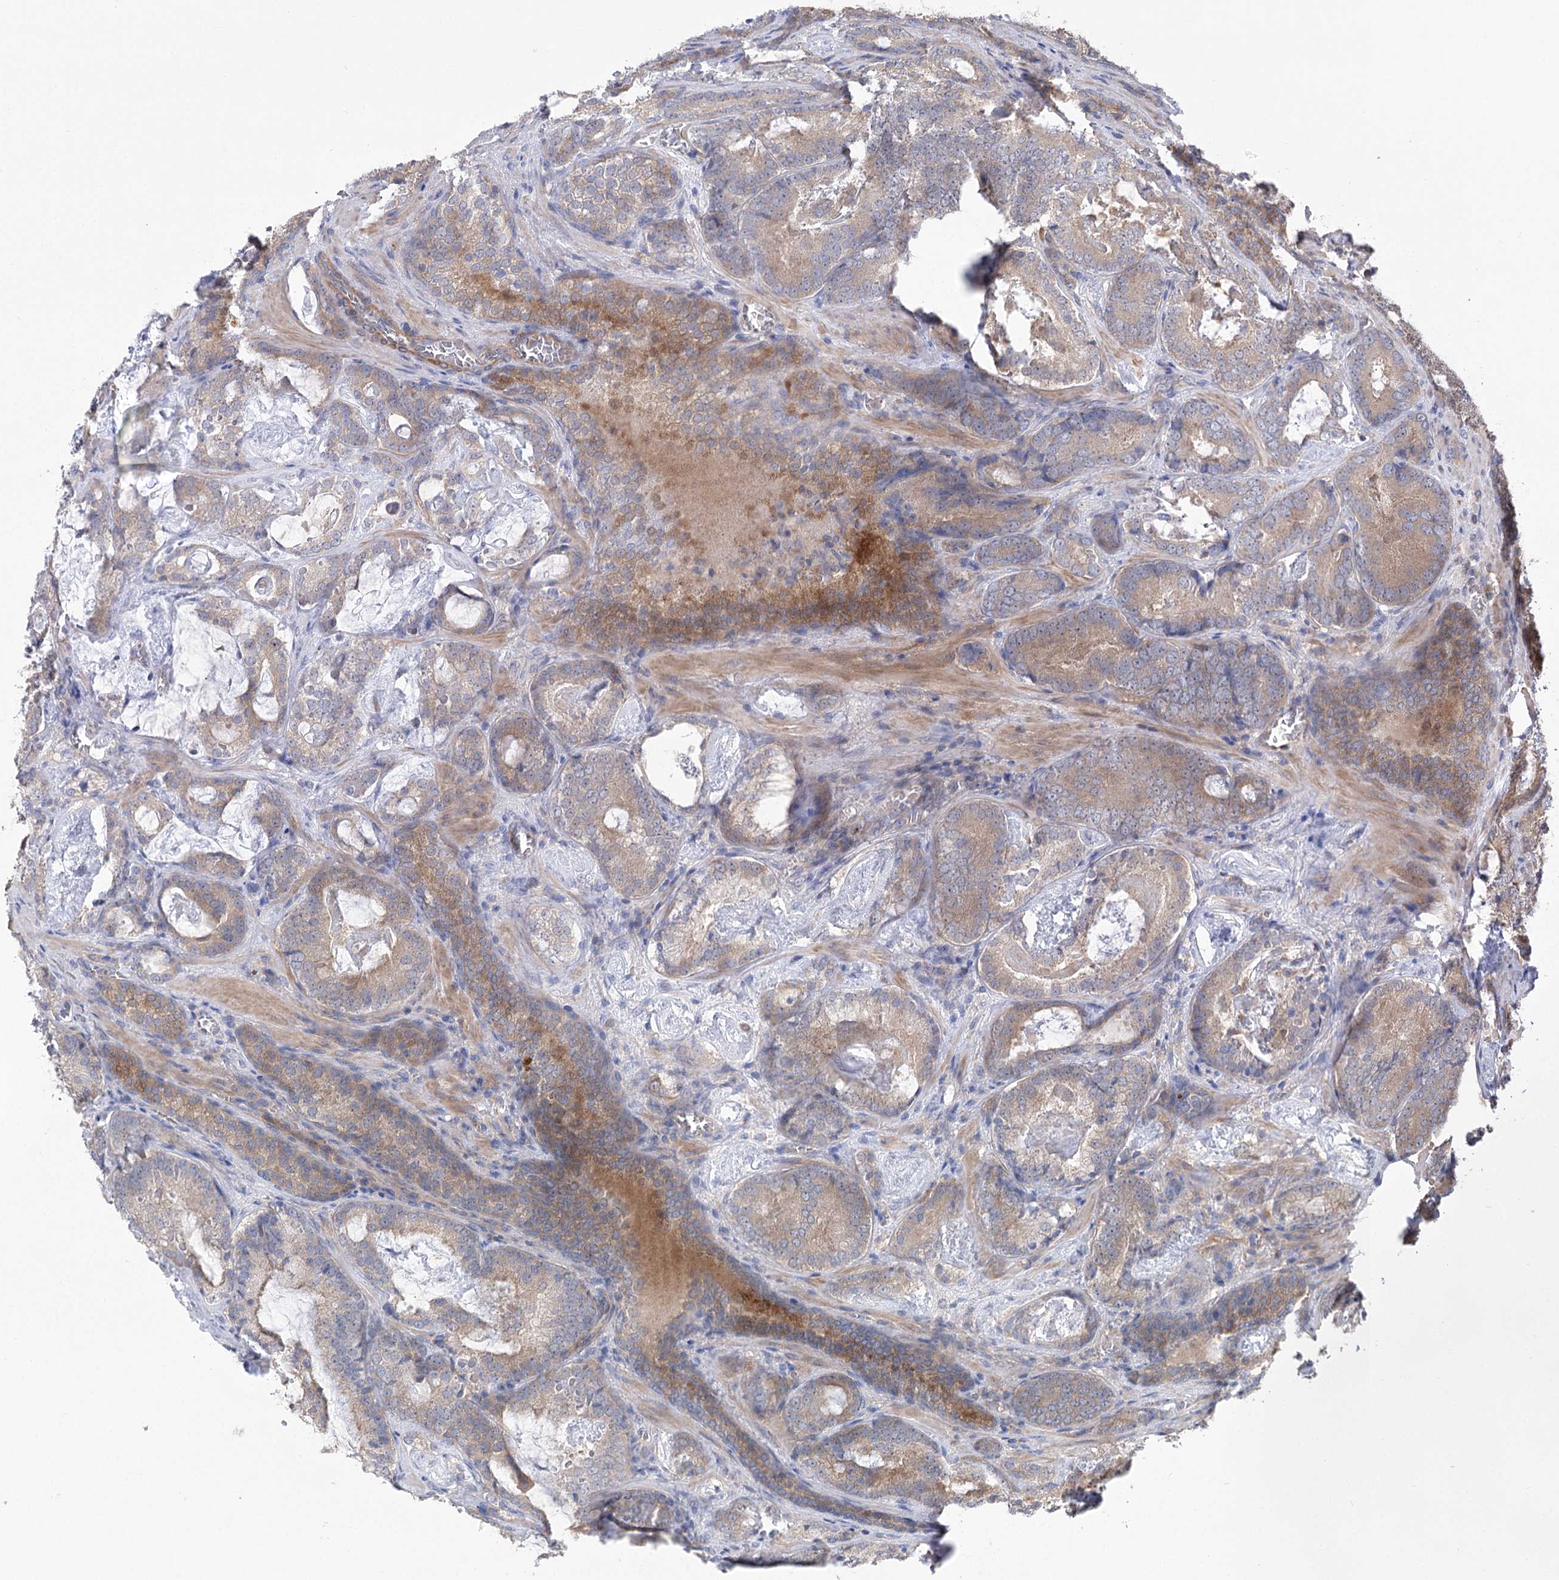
{"staining": {"intensity": "weak", "quantity": ">75%", "location": "cytoplasmic/membranous"}, "tissue": "prostate cancer", "cell_type": "Tumor cells", "image_type": "cancer", "snomed": [{"axis": "morphology", "description": "Adenocarcinoma, Low grade"}, {"axis": "topography", "description": "Prostate"}], "caption": "A low amount of weak cytoplasmic/membranous expression is present in about >75% of tumor cells in adenocarcinoma (low-grade) (prostate) tissue.", "gene": "VPS37B", "patient": {"sex": "male", "age": 60}}